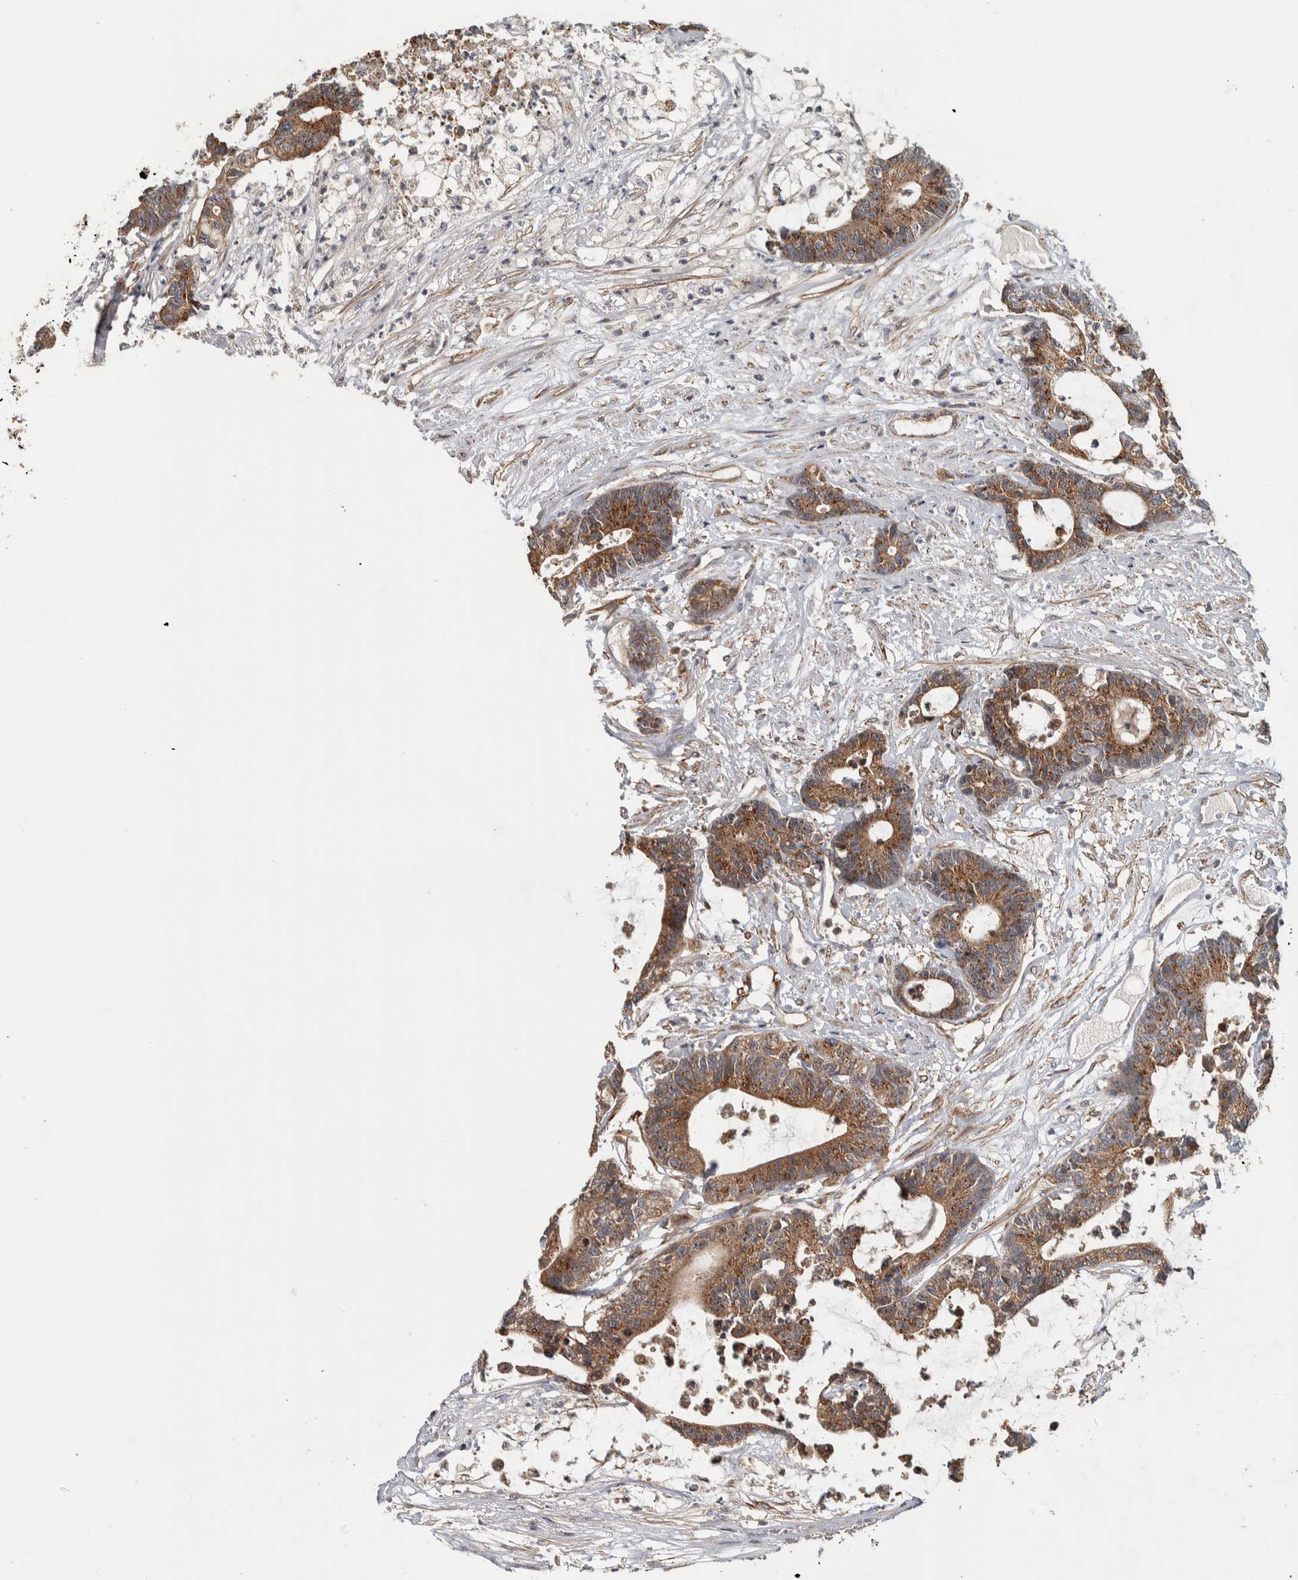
{"staining": {"intensity": "strong", "quantity": "25%-75%", "location": "cytoplasmic/membranous"}, "tissue": "colorectal cancer", "cell_type": "Tumor cells", "image_type": "cancer", "snomed": [{"axis": "morphology", "description": "Adenocarcinoma, NOS"}, {"axis": "topography", "description": "Colon"}], "caption": "Strong cytoplasmic/membranous expression for a protein is appreciated in about 25%-75% of tumor cells of colorectal adenocarcinoma using immunohistochemistry.", "gene": "CHMP4C", "patient": {"sex": "female", "age": 84}}